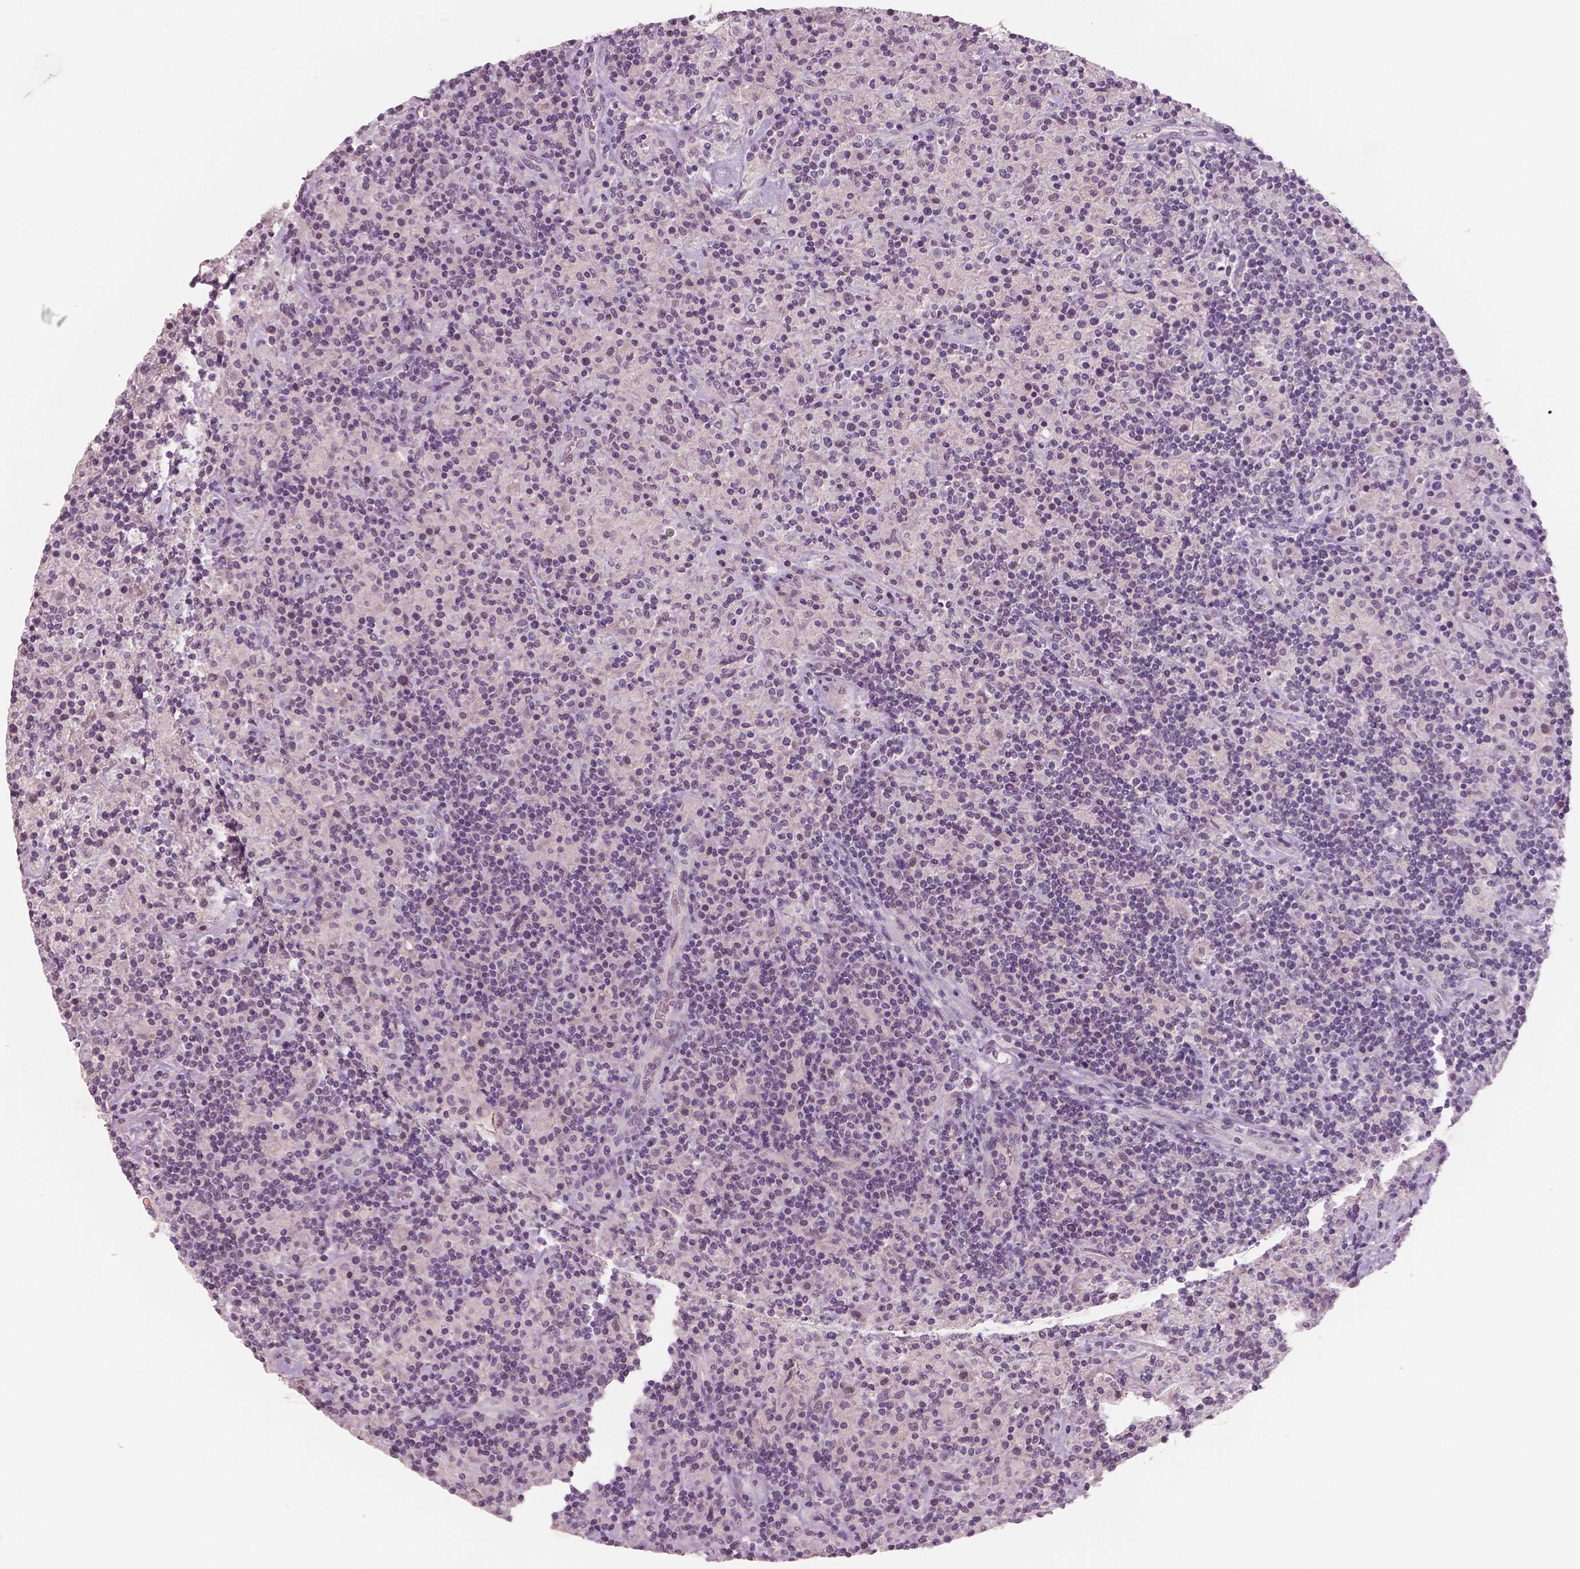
{"staining": {"intensity": "negative", "quantity": "none", "location": "none"}, "tissue": "lymphoma", "cell_type": "Tumor cells", "image_type": "cancer", "snomed": [{"axis": "morphology", "description": "Hodgkin's disease, NOS"}, {"axis": "topography", "description": "Lymph node"}], "caption": "This is an immunohistochemistry (IHC) image of human Hodgkin's disease. There is no positivity in tumor cells.", "gene": "RNASE7", "patient": {"sex": "male", "age": 70}}